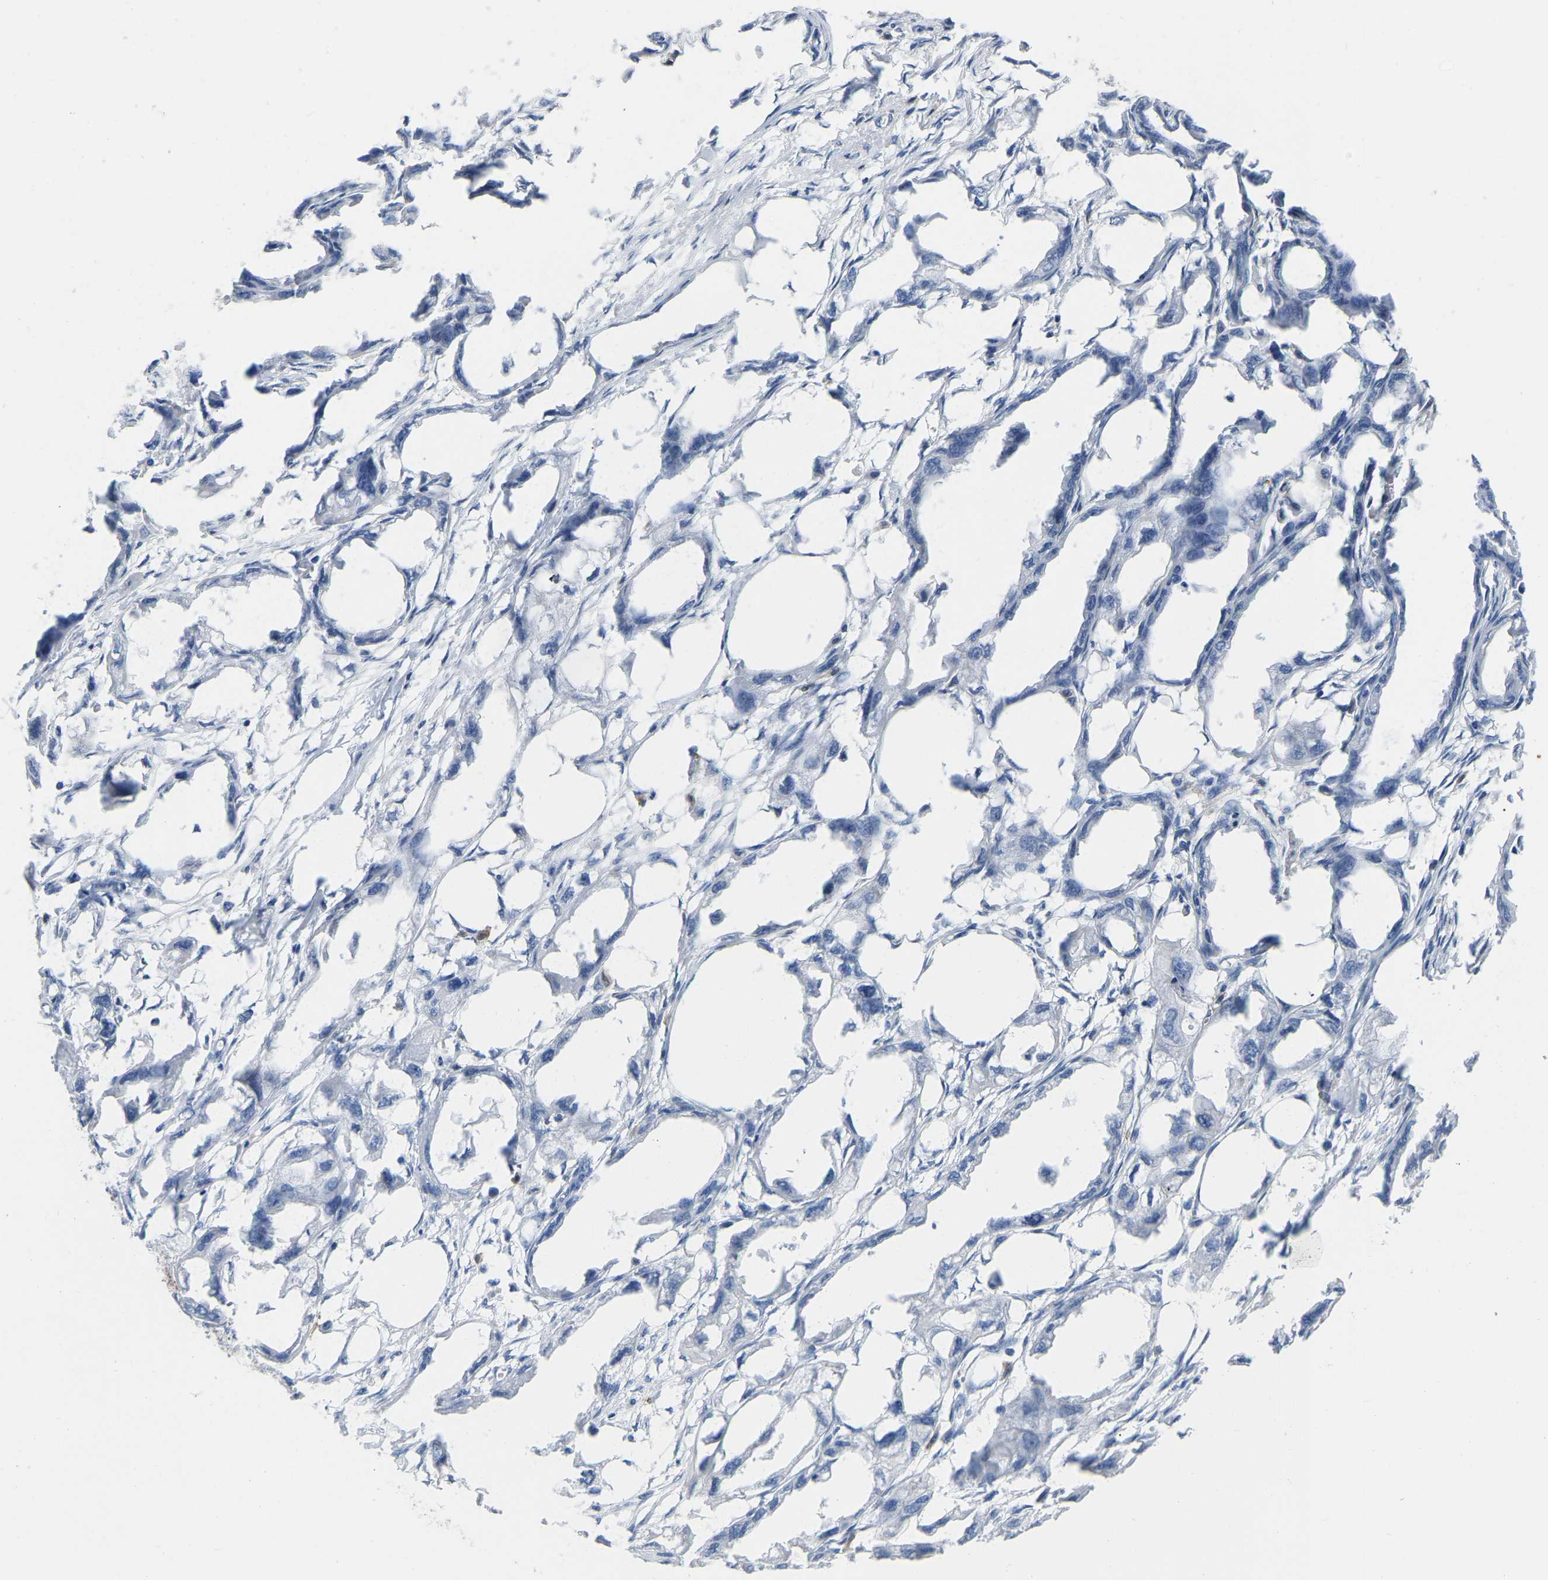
{"staining": {"intensity": "negative", "quantity": "none", "location": "none"}, "tissue": "endometrial cancer", "cell_type": "Tumor cells", "image_type": "cancer", "snomed": [{"axis": "morphology", "description": "Adenocarcinoma, NOS"}, {"axis": "topography", "description": "Endometrium"}], "caption": "High power microscopy histopathology image of an immunohistochemistry (IHC) micrograph of endometrial adenocarcinoma, revealing no significant positivity in tumor cells. The staining was performed using DAB to visualize the protein expression in brown, while the nuclei were stained in blue with hematoxylin (Magnification: 20x).", "gene": "ULBP2", "patient": {"sex": "female", "age": 67}}